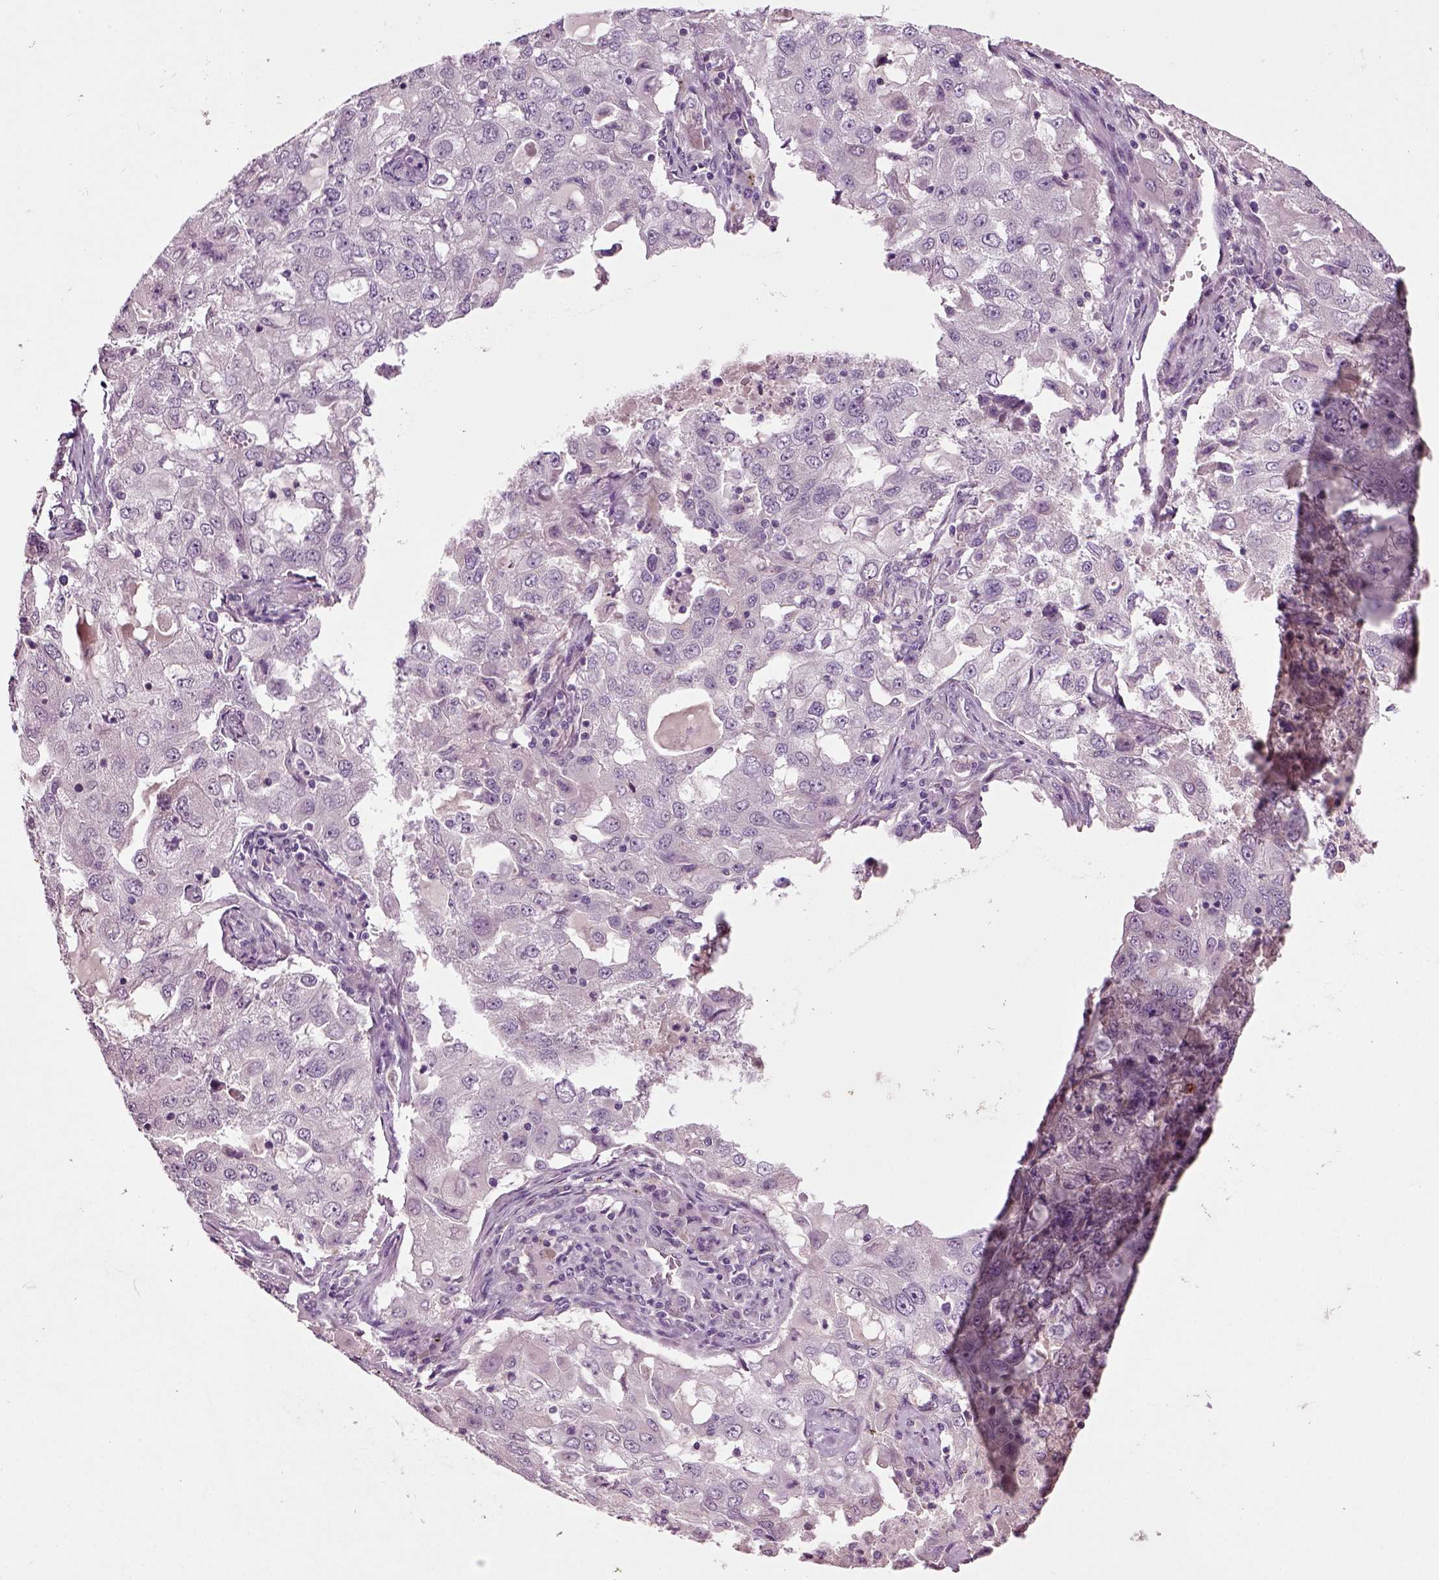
{"staining": {"intensity": "negative", "quantity": "none", "location": "none"}, "tissue": "lung cancer", "cell_type": "Tumor cells", "image_type": "cancer", "snomed": [{"axis": "morphology", "description": "Adenocarcinoma, NOS"}, {"axis": "topography", "description": "Lung"}], "caption": "The histopathology image shows no significant expression in tumor cells of lung adenocarcinoma.", "gene": "SLC17A6", "patient": {"sex": "female", "age": 61}}